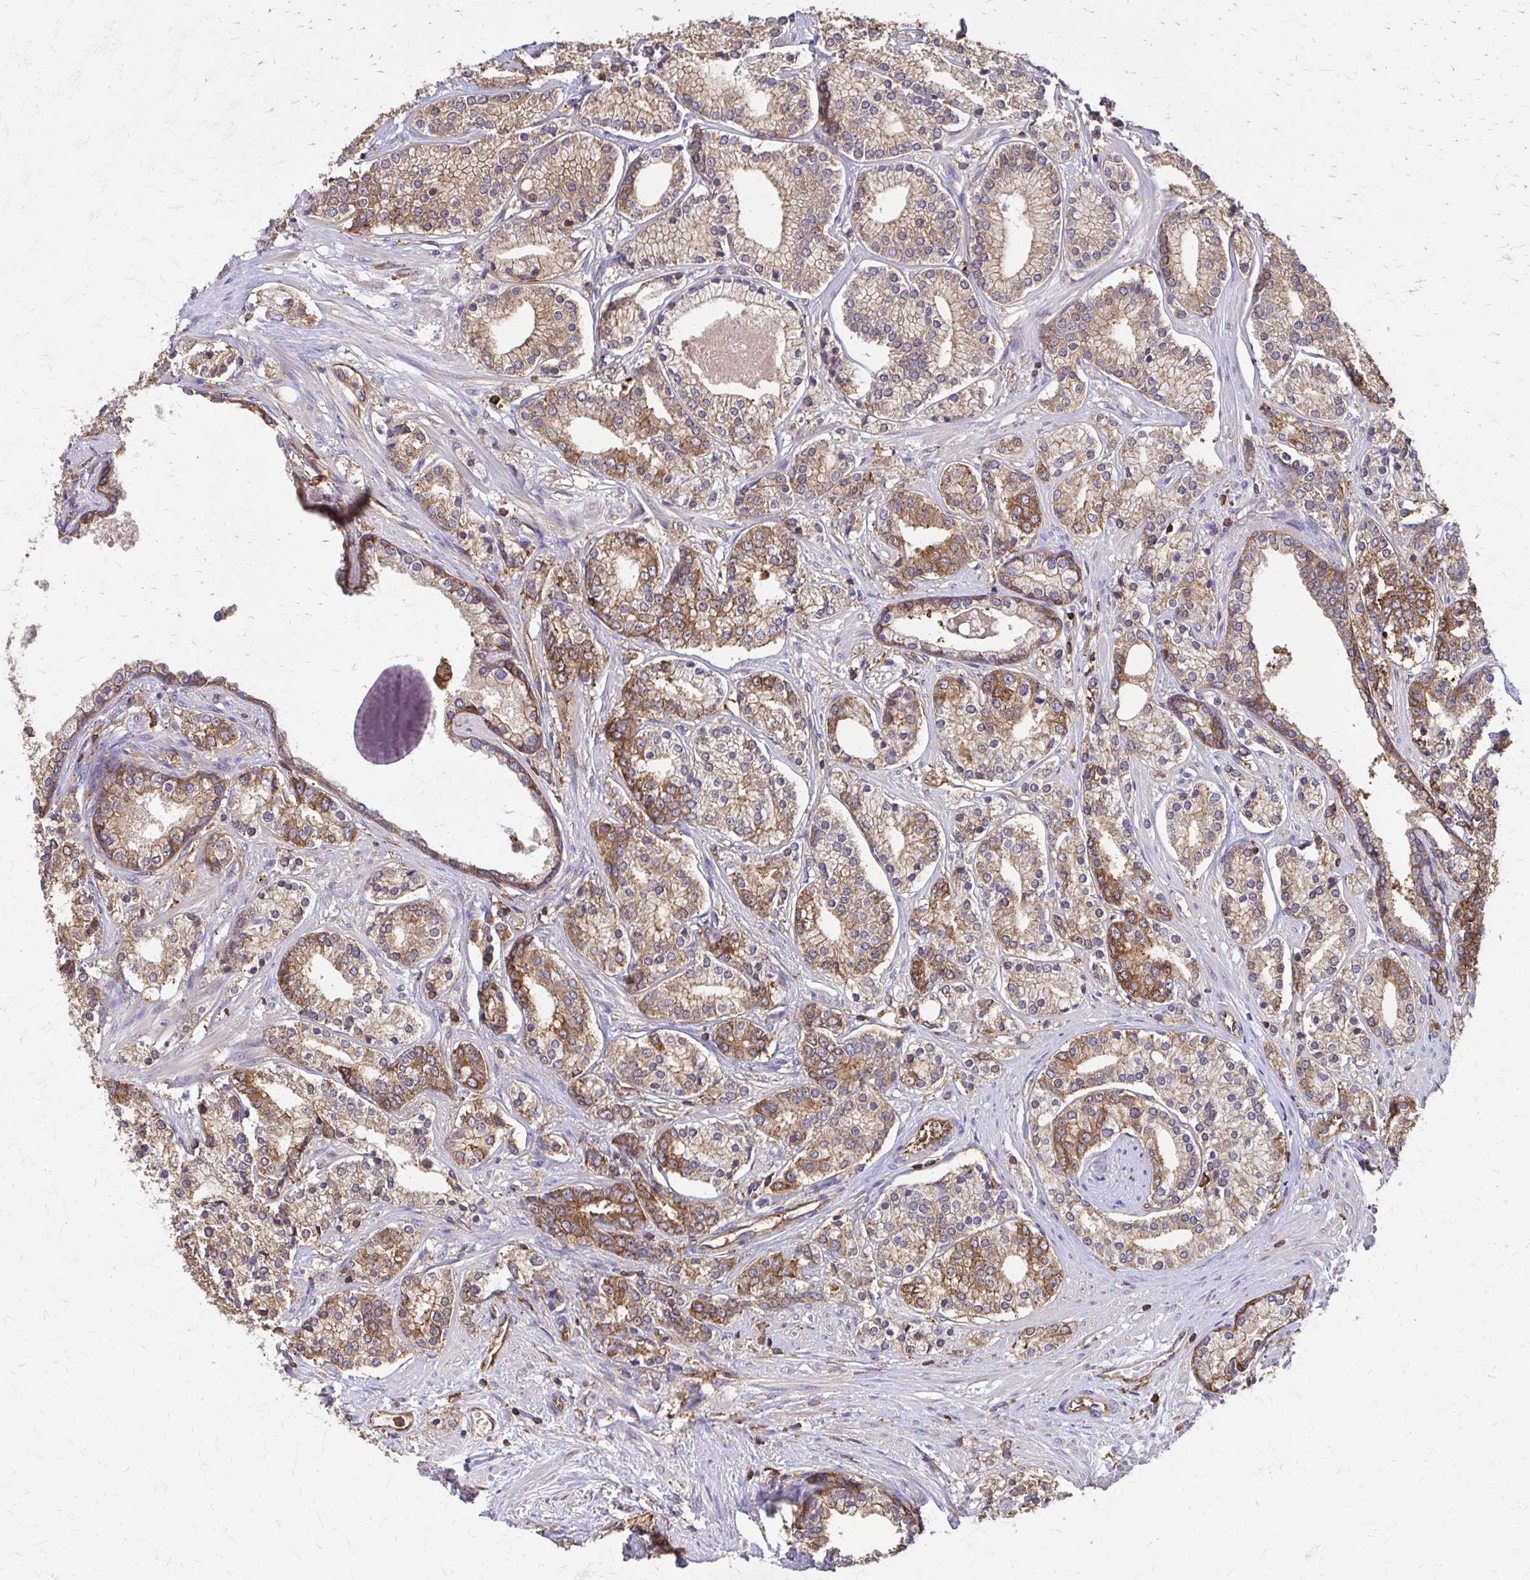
{"staining": {"intensity": "moderate", "quantity": ">75%", "location": "cytoplasmic/membranous"}, "tissue": "prostate cancer", "cell_type": "Tumor cells", "image_type": "cancer", "snomed": [{"axis": "morphology", "description": "Adenocarcinoma, High grade"}, {"axis": "topography", "description": "Prostate"}], "caption": "Protein staining of prostate cancer (adenocarcinoma (high-grade)) tissue displays moderate cytoplasmic/membranous positivity in approximately >75% of tumor cells. The protein is shown in brown color, while the nuclei are stained blue.", "gene": "EEF2", "patient": {"sex": "male", "age": 58}}